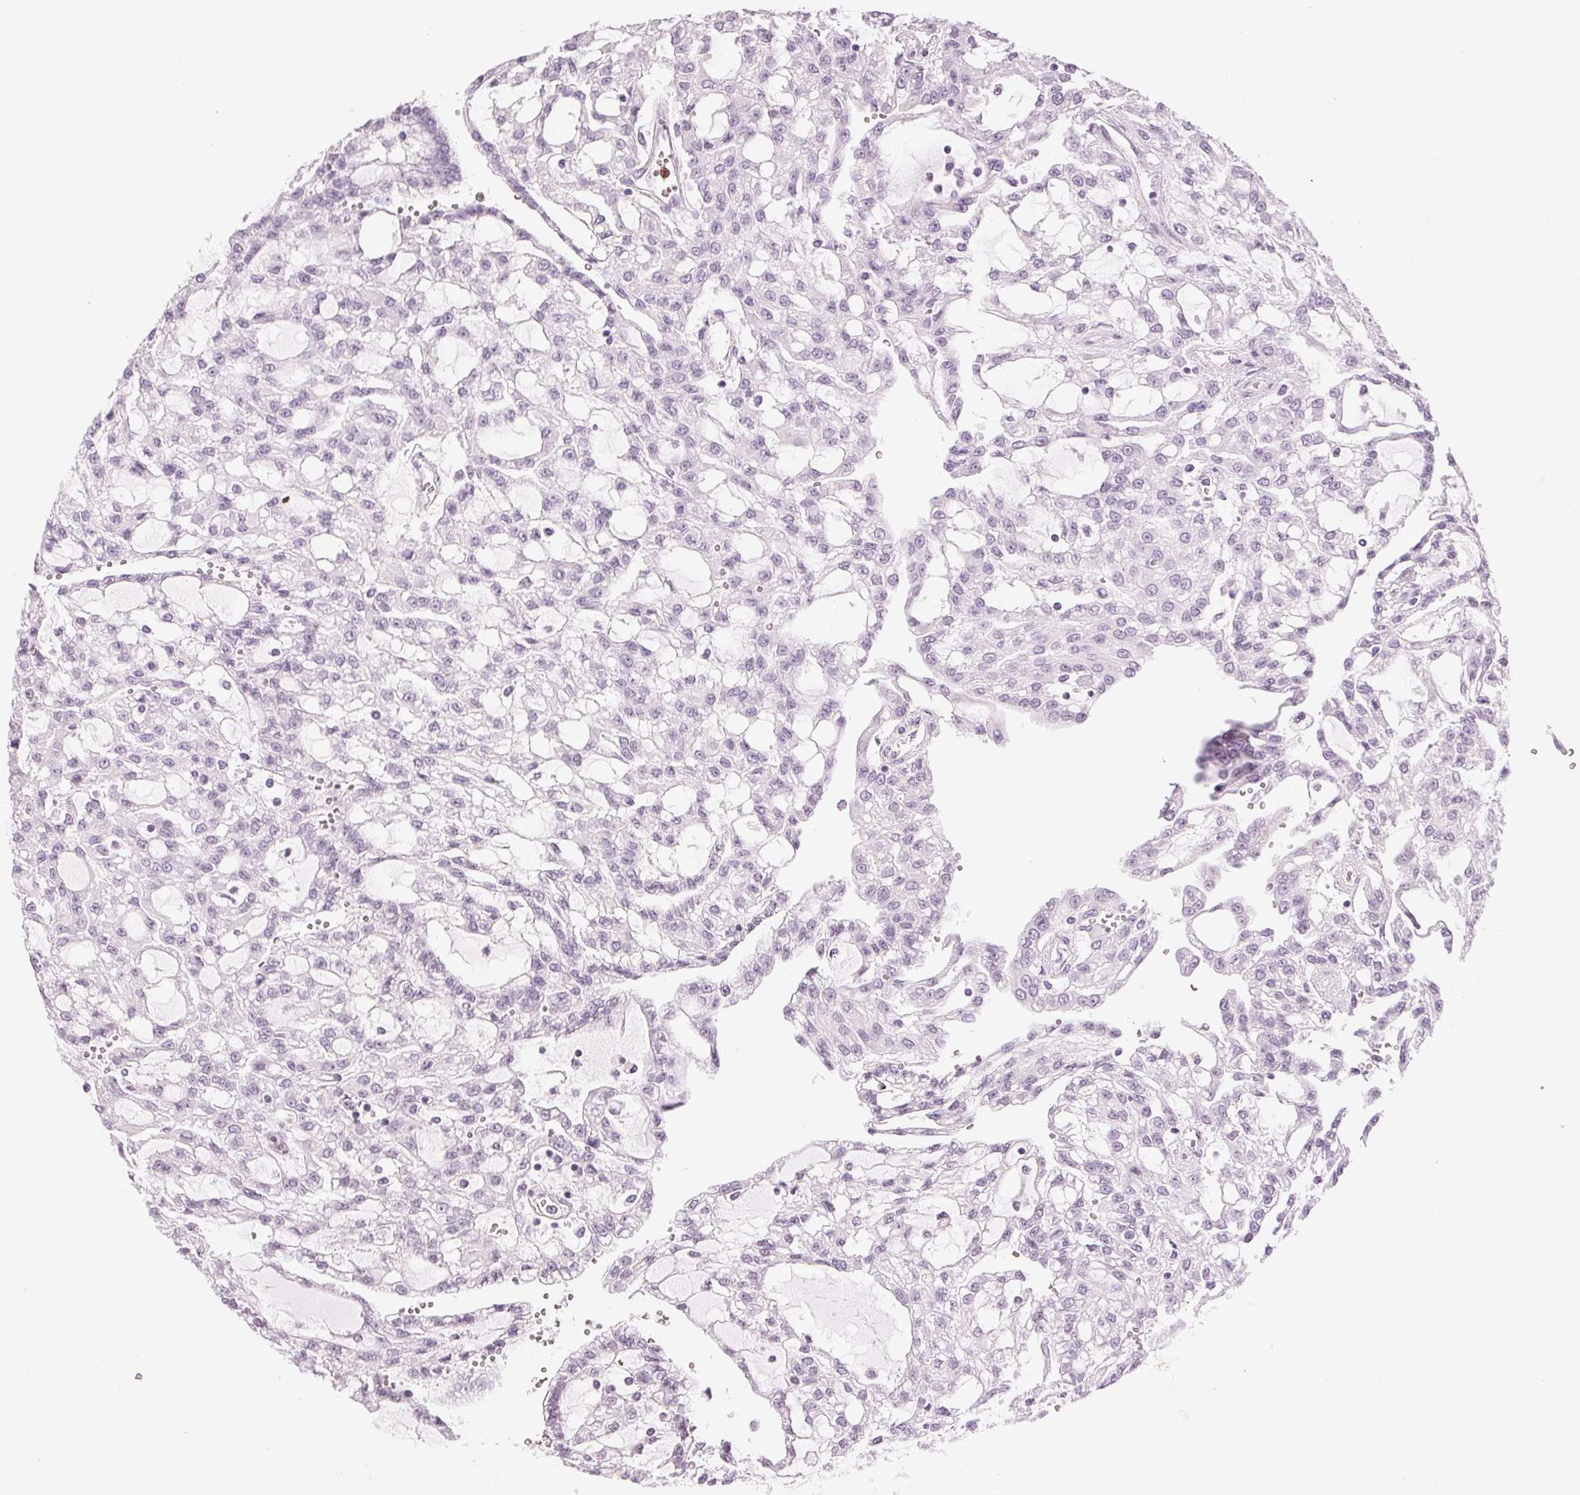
{"staining": {"intensity": "negative", "quantity": "none", "location": "none"}, "tissue": "renal cancer", "cell_type": "Tumor cells", "image_type": "cancer", "snomed": [{"axis": "morphology", "description": "Adenocarcinoma, NOS"}, {"axis": "topography", "description": "Kidney"}], "caption": "Immunohistochemistry histopathology image of human renal adenocarcinoma stained for a protein (brown), which displays no staining in tumor cells. (Stains: DAB (3,3'-diaminobenzidine) immunohistochemistry (IHC) with hematoxylin counter stain, Microscopy: brightfield microscopy at high magnification).", "gene": "MPO", "patient": {"sex": "male", "age": 63}}